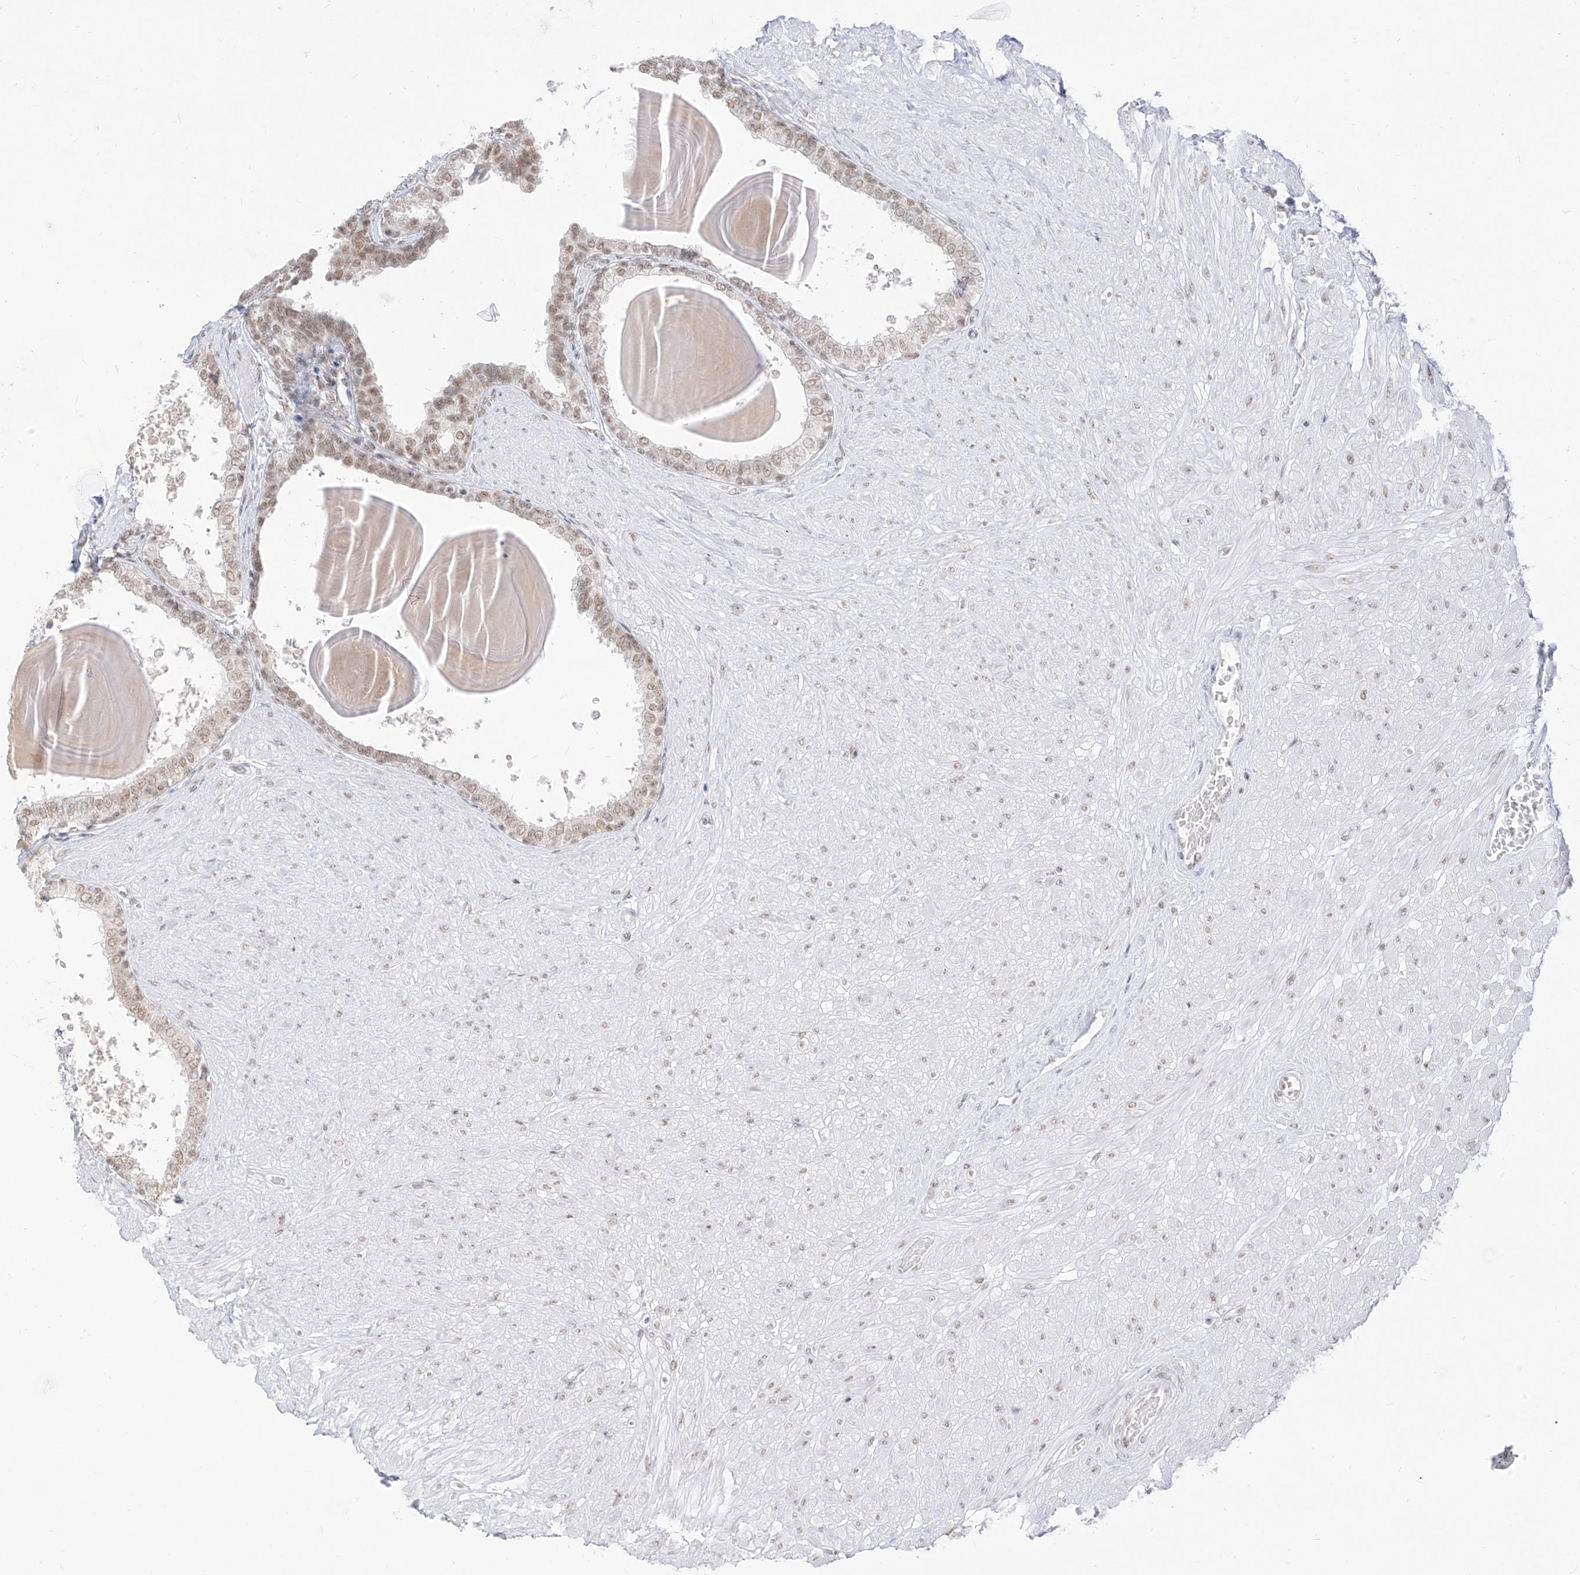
{"staining": {"intensity": "moderate", "quantity": "25%-75%", "location": "nuclear"}, "tissue": "prostate", "cell_type": "Glandular cells", "image_type": "normal", "snomed": [{"axis": "morphology", "description": "Normal tissue, NOS"}, {"axis": "topography", "description": "Prostate"}], "caption": "DAB (3,3'-diaminobenzidine) immunohistochemical staining of unremarkable human prostate displays moderate nuclear protein expression in about 25%-75% of glandular cells.", "gene": "SUPT5H", "patient": {"sex": "male", "age": 48}}